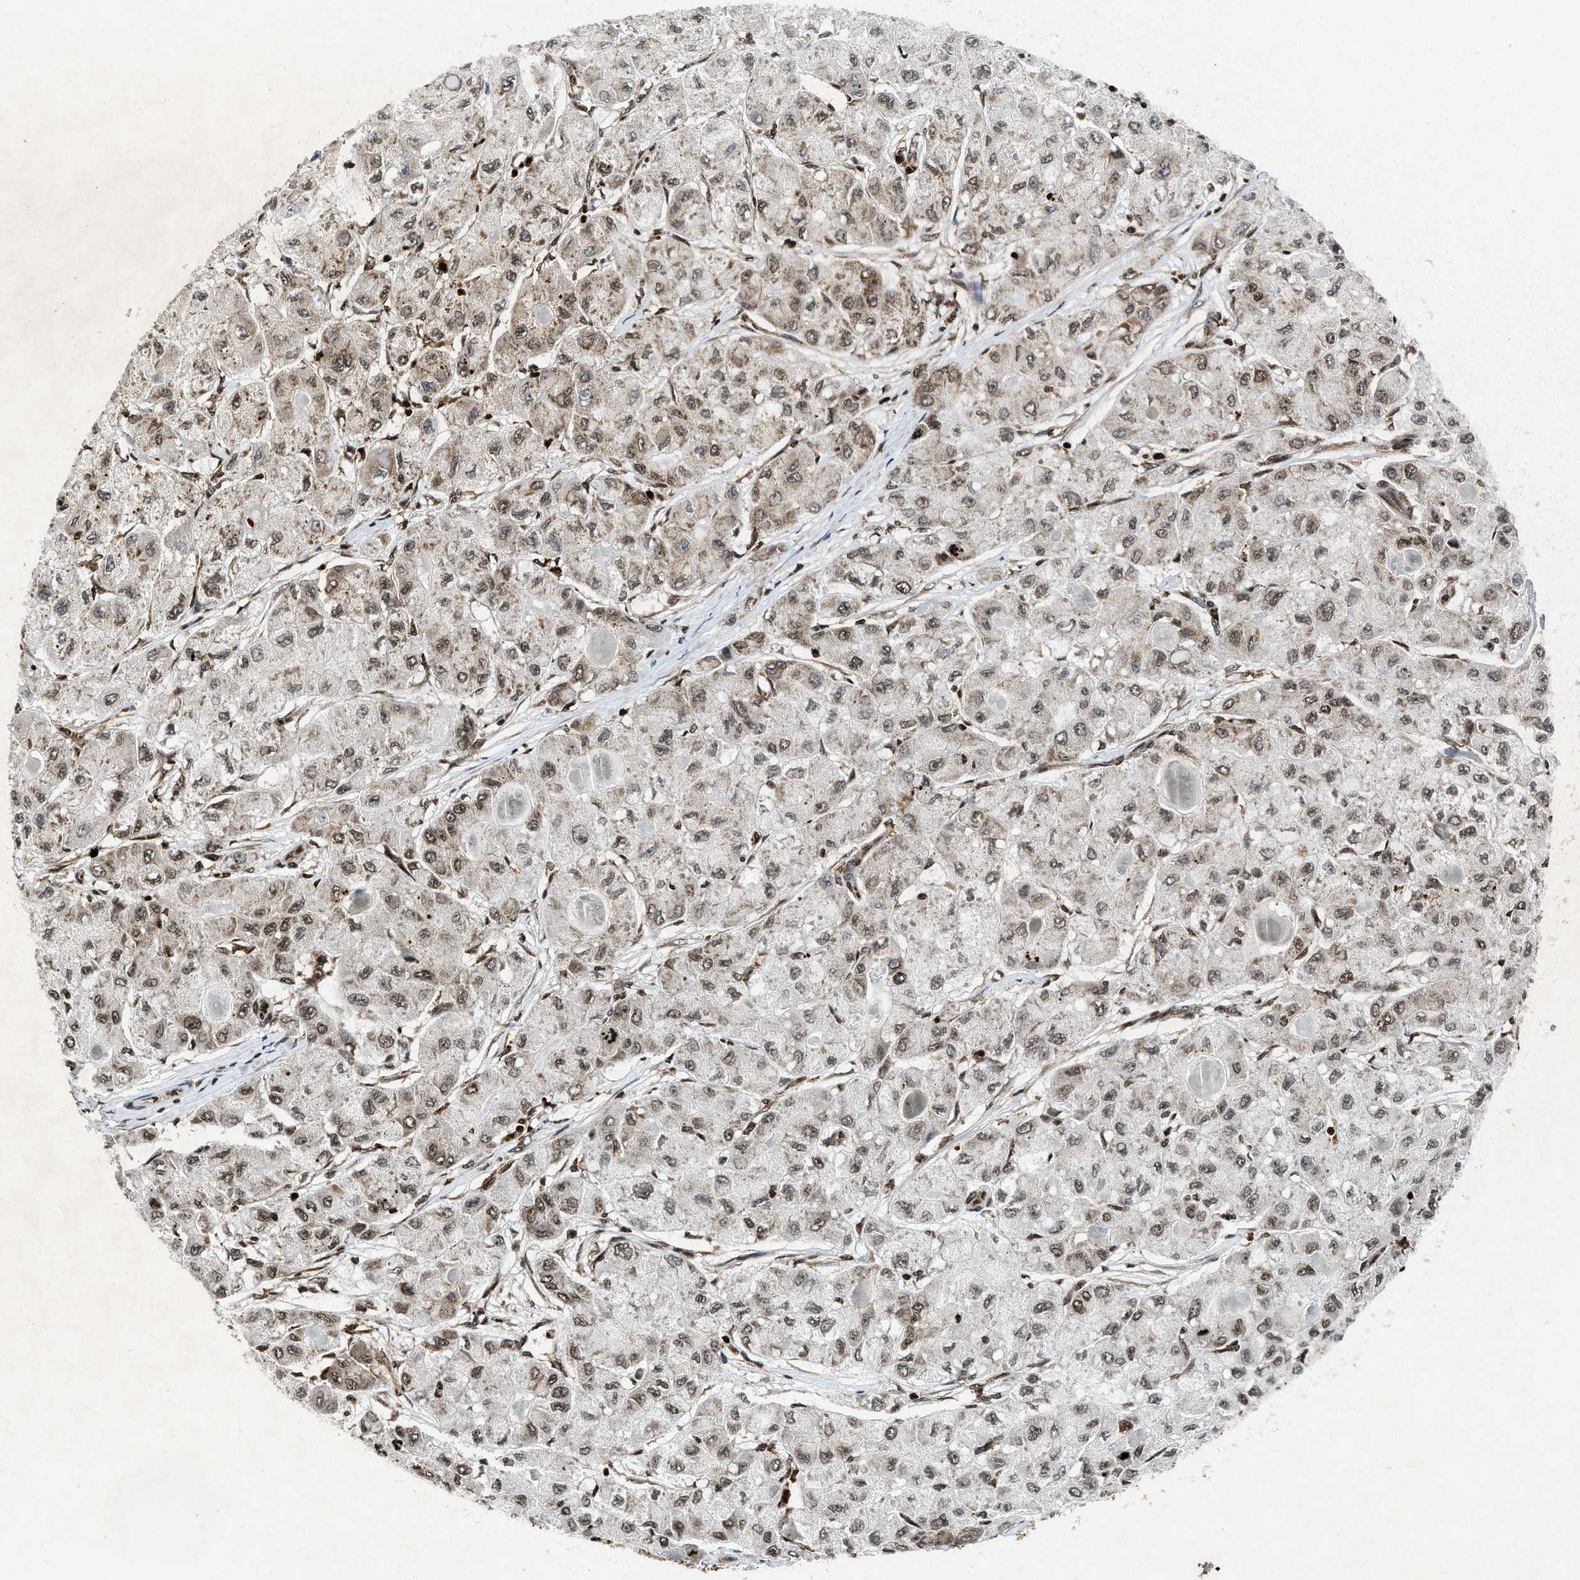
{"staining": {"intensity": "strong", "quantity": "25%-75%", "location": "nuclear"}, "tissue": "liver cancer", "cell_type": "Tumor cells", "image_type": "cancer", "snomed": [{"axis": "morphology", "description": "Carcinoma, Hepatocellular, NOS"}, {"axis": "topography", "description": "Liver"}], "caption": "The image demonstrates immunohistochemical staining of liver cancer (hepatocellular carcinoma). There is strong nuclear staining is identified in about 25%-75% of tumor cells.", "gene": "ALYREF", "patient": {"sex": "male", "age": 80}}